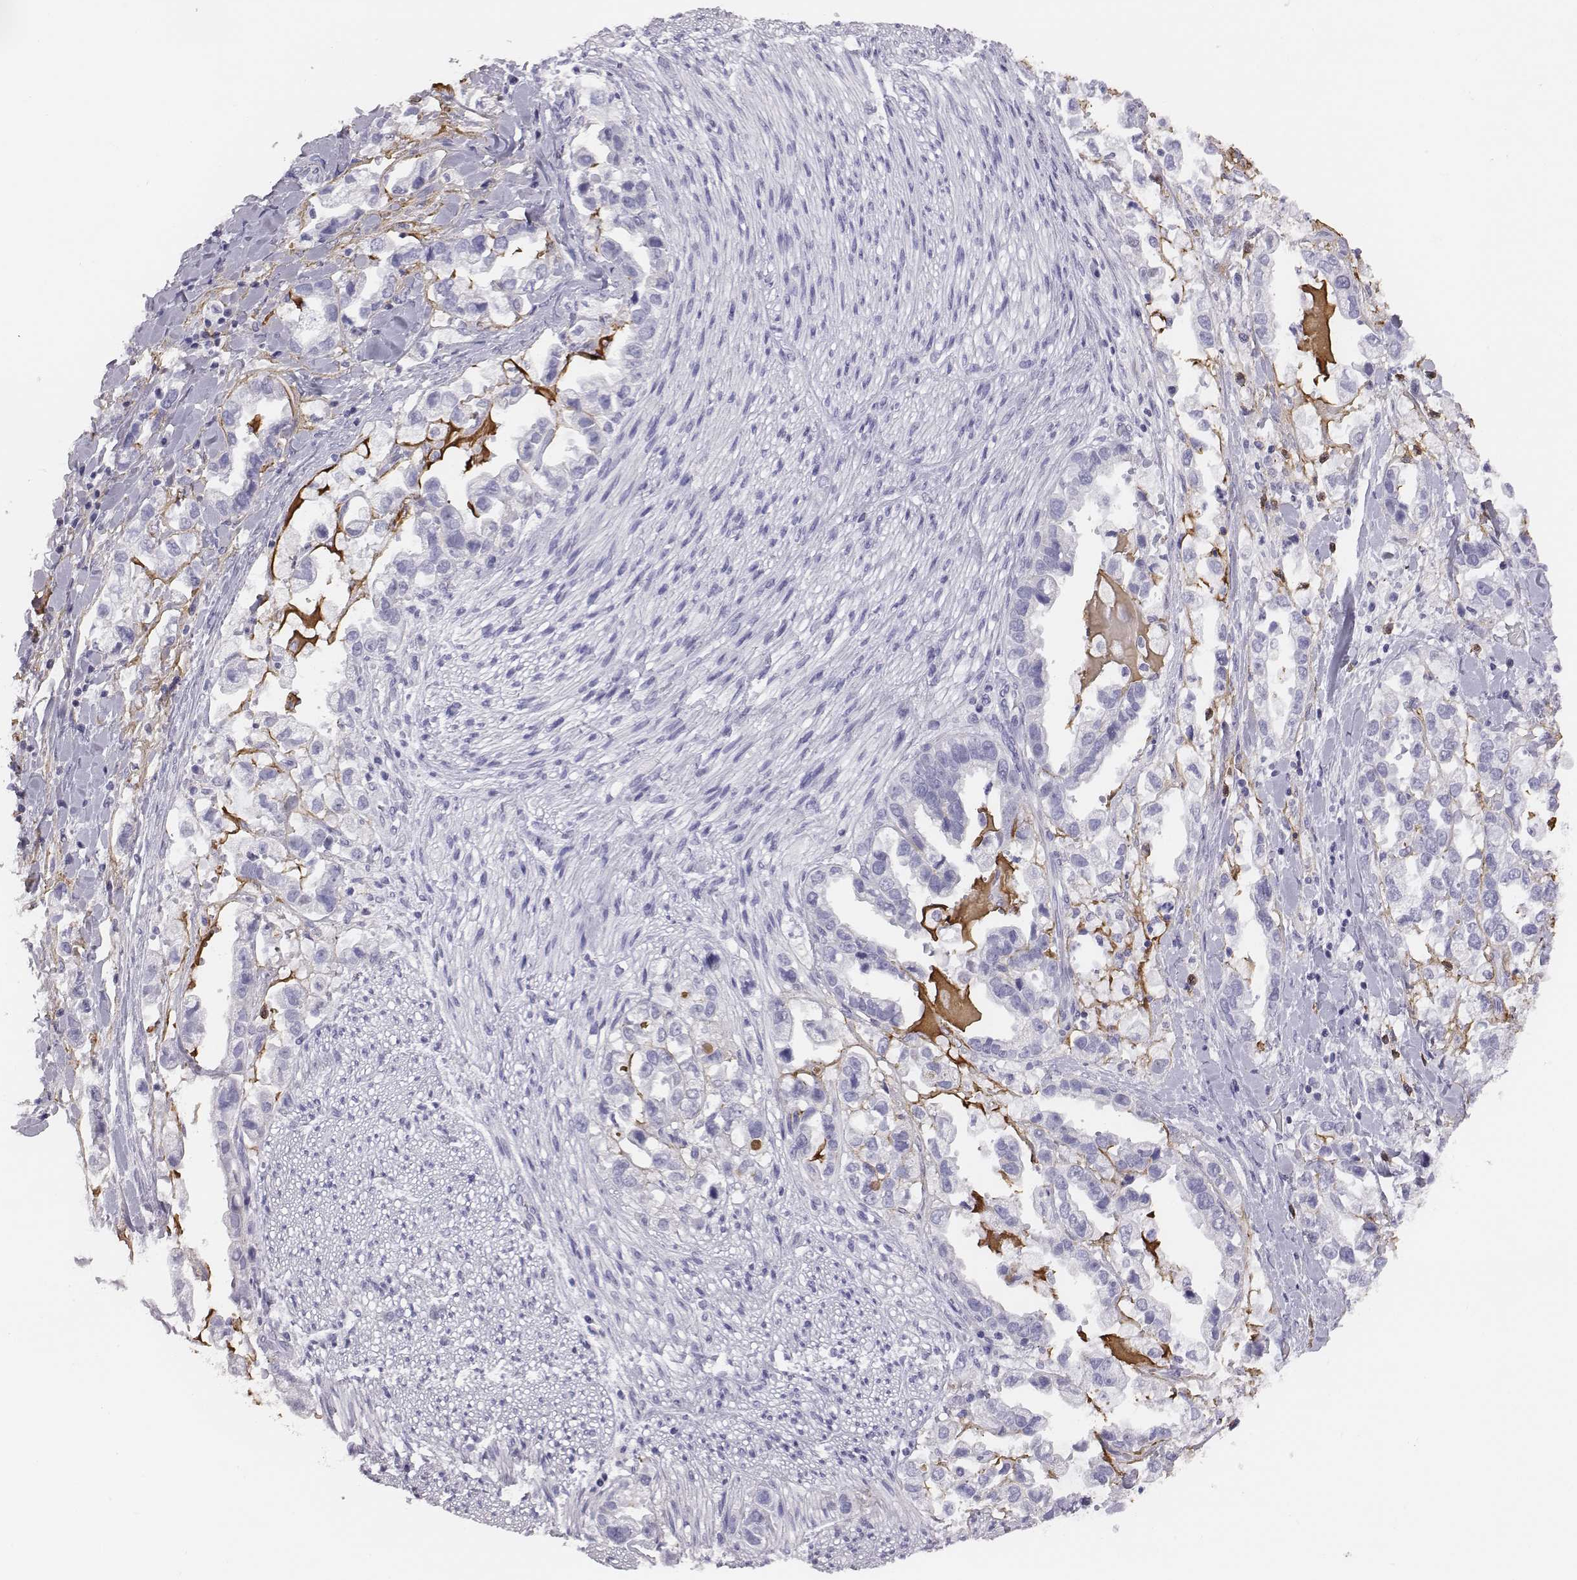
{"staining": {"intensity": "negative", "quantity": "none", "location": "none"}, "tissue": "stomach cancer", "cell_type": "Tumor cells", "image_type": "cancer", "snomed": [{"axis": "morphology", "description": "Adenocarcinoma, NOS"}, {"axis": "topography", "description": "Stomach"}], "caption": "Immunohistochemistry of stomach cancer (adenocarcinoma) demonstrates no positivity in tumor cells.", "gene": "ACOD1", "patient": {"sex": "male", "age": 59}}